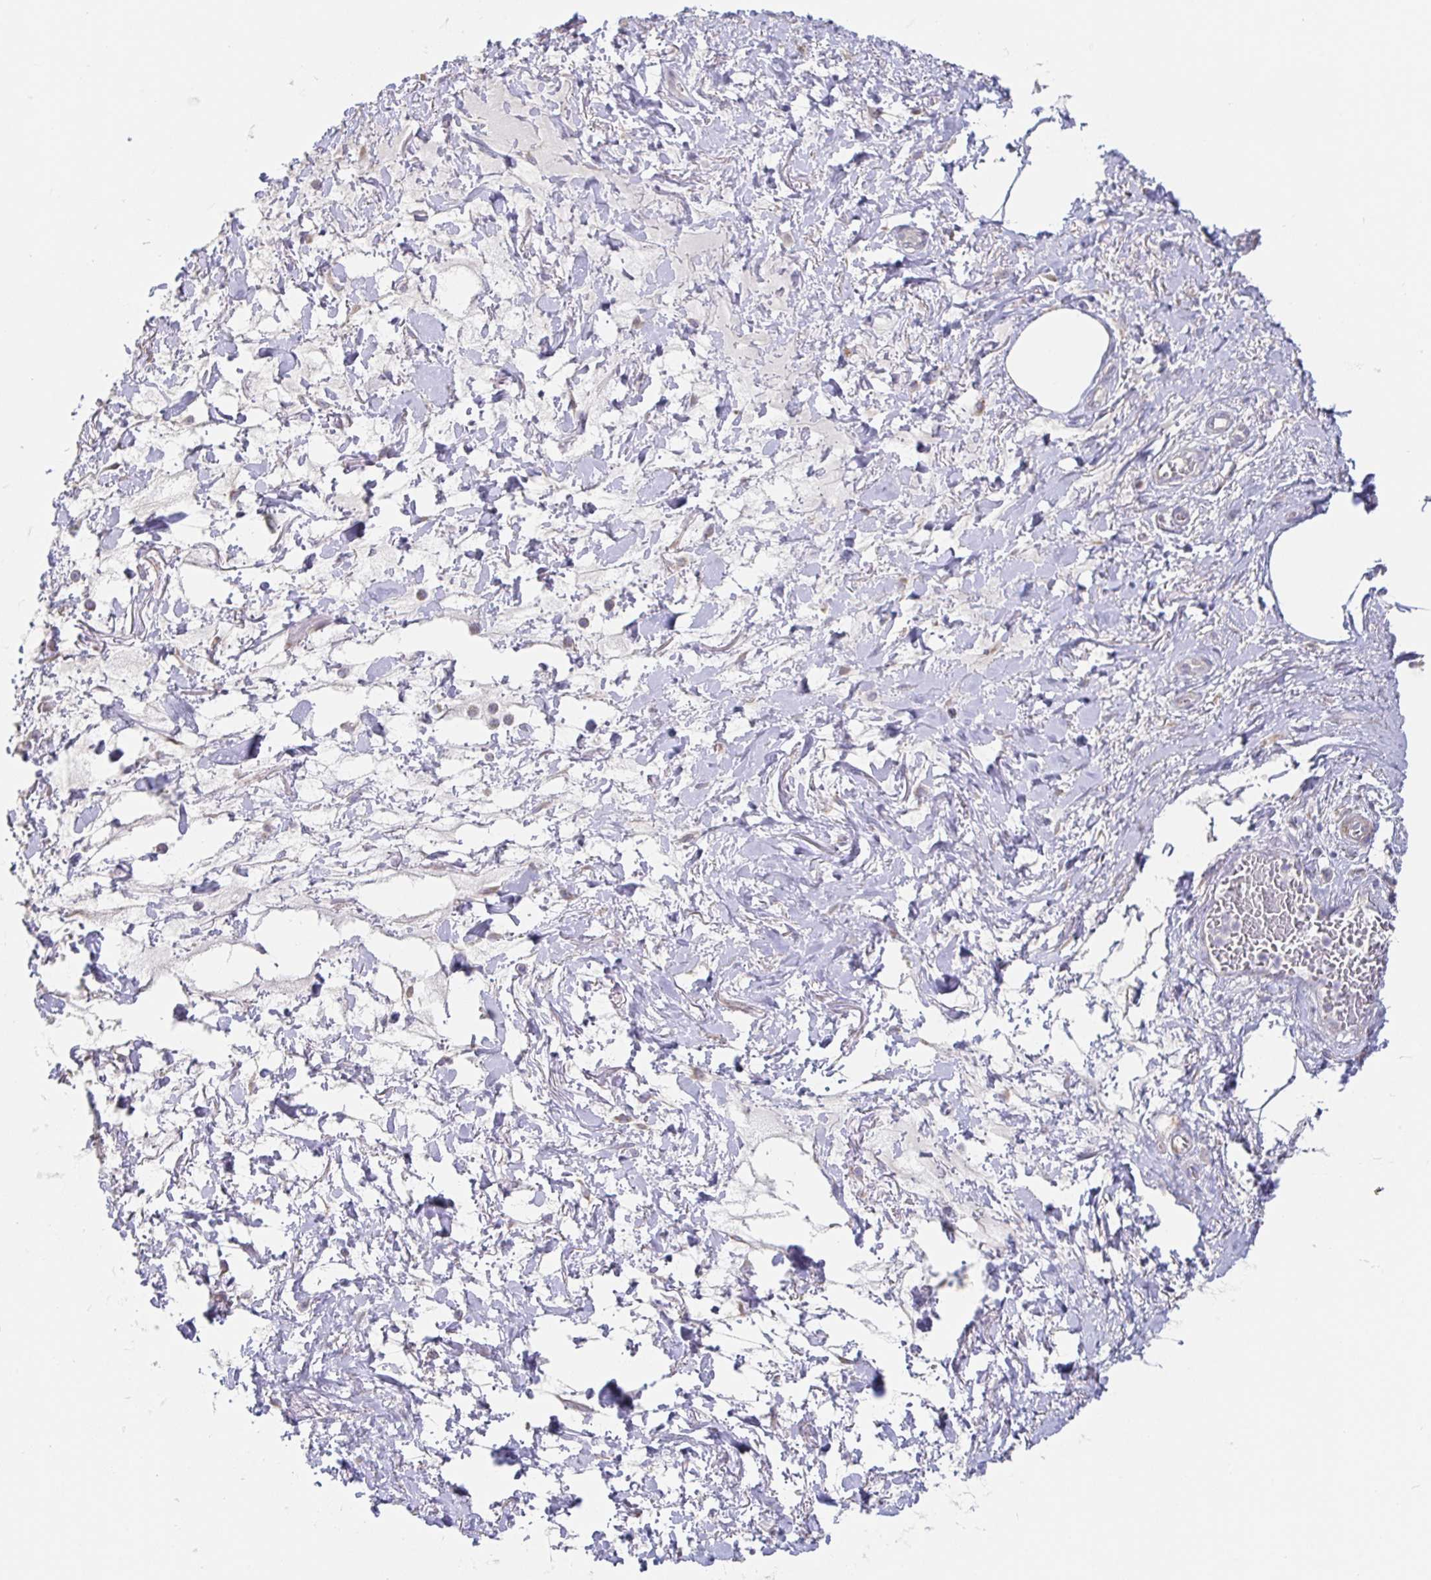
{"staining": {"intensity": "negative", "quantity": "none", "location": "none"}, "tissue": "adipose tissue", "cell_type": "Adipocytes", "image_type": "normal", "snomed": [{"axis": "morphology", "description": "Normal tissue, NOS"}, {"axis": "topography", "description": "Vagina"}, {"axis": "topography", "description": "Peripheral nerve tissue"}], "caption": "Adipocytes show no significant protein positivity in unremarkable adipose tissue. (DAB immunohistochemistry (IHC), high magnification).", "gene": "CIT", "patient": {"sex": "female", "age": 71}}